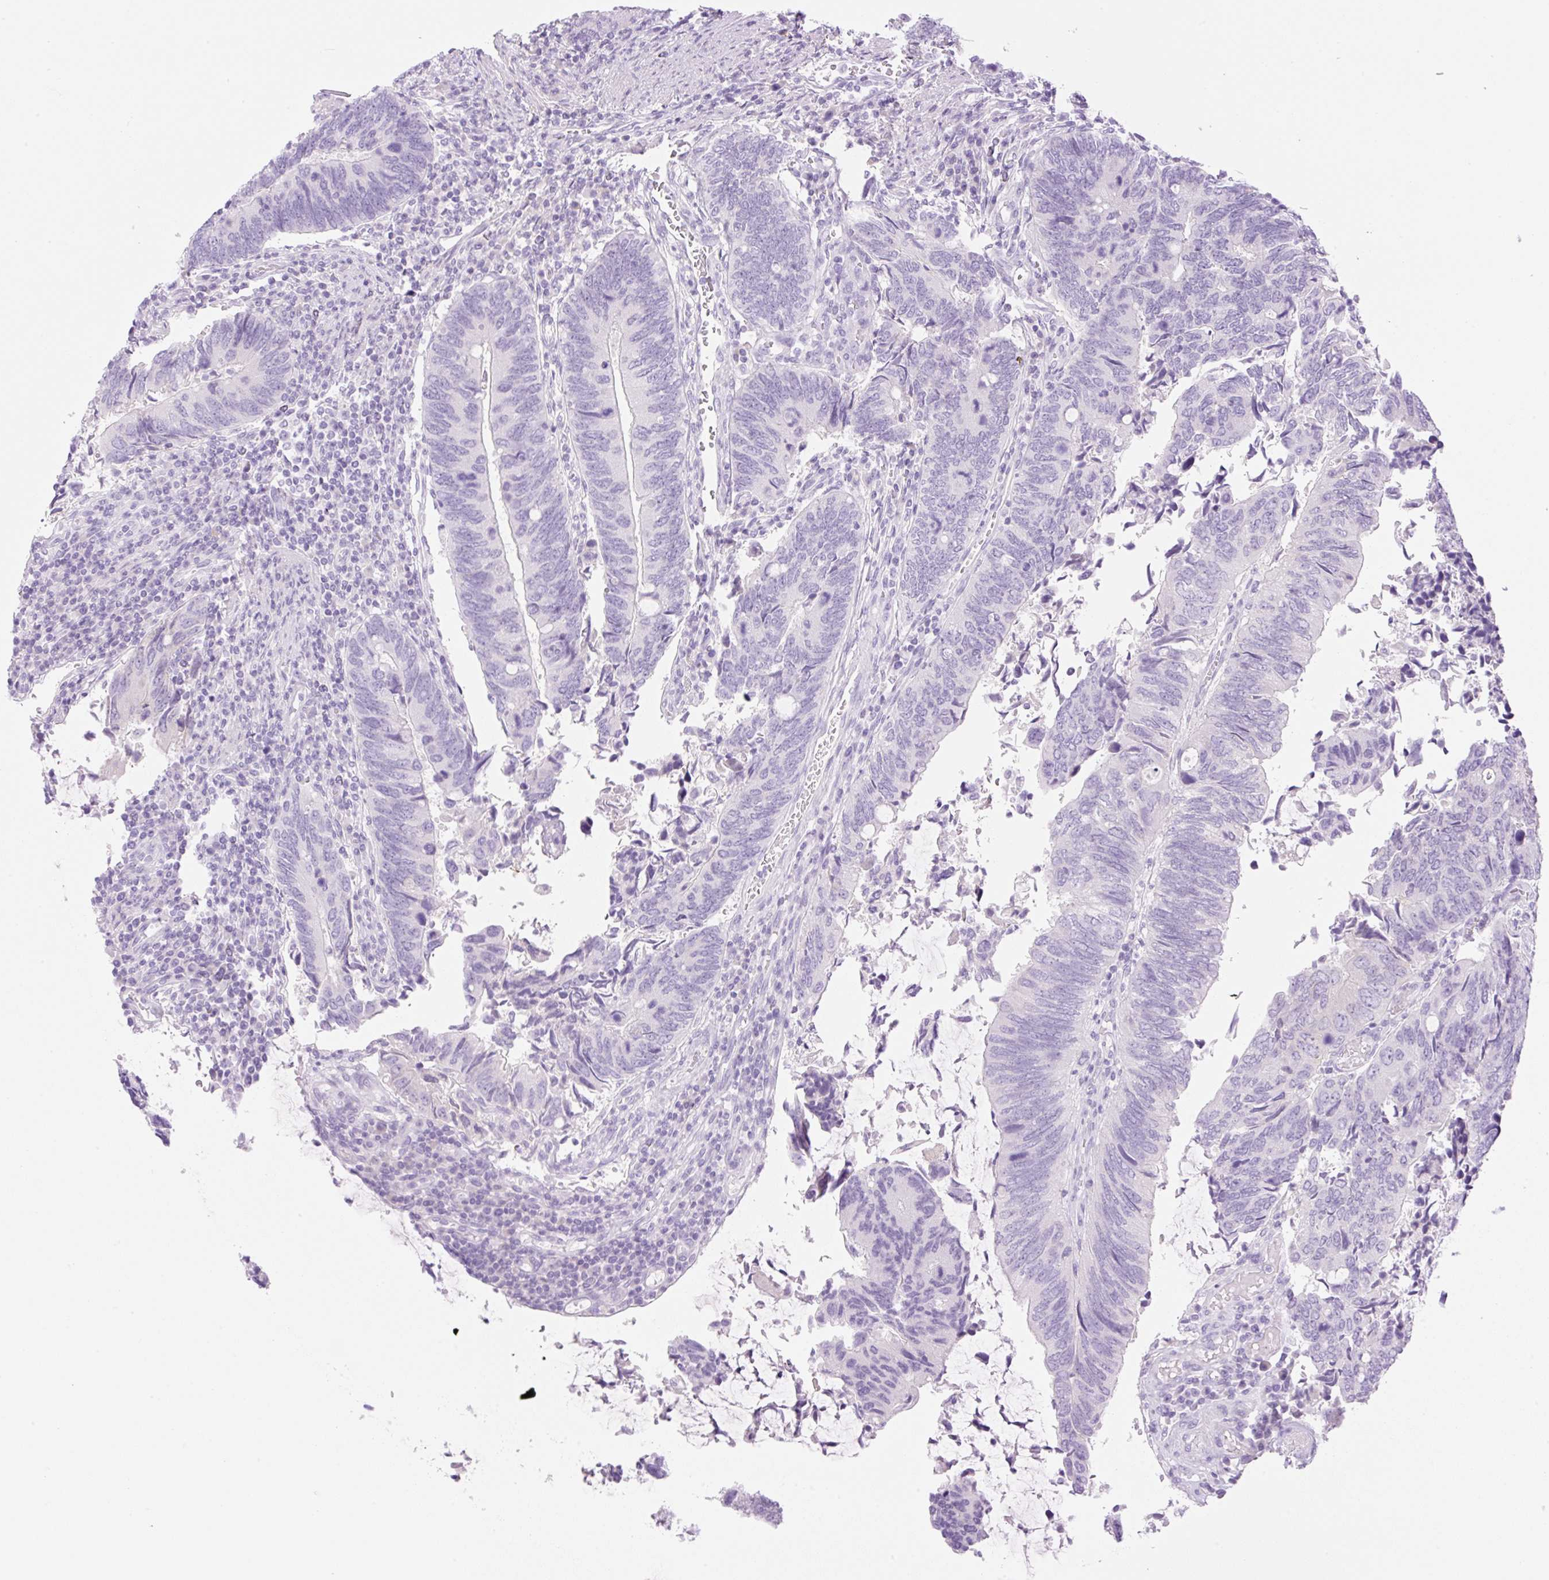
{"staining": {"intensity": "negative", "quantity": "none", "location": "none"}, "tissue": "colorectal cancer", "cell_type": "Tumor cells", "image_type": "cancer", "snomed": [{"axis": "morphology", "description": "Adenocarcinoma, NOS"}, {"axis": "topography", "description": "Colon"}], "caption": "The photomicrograph demonstrates no significant positivity in tumor cells of colorectal adenocarcinoma.", "gene": "PALM3", "patient": {"sex": "male", "age": 87}}